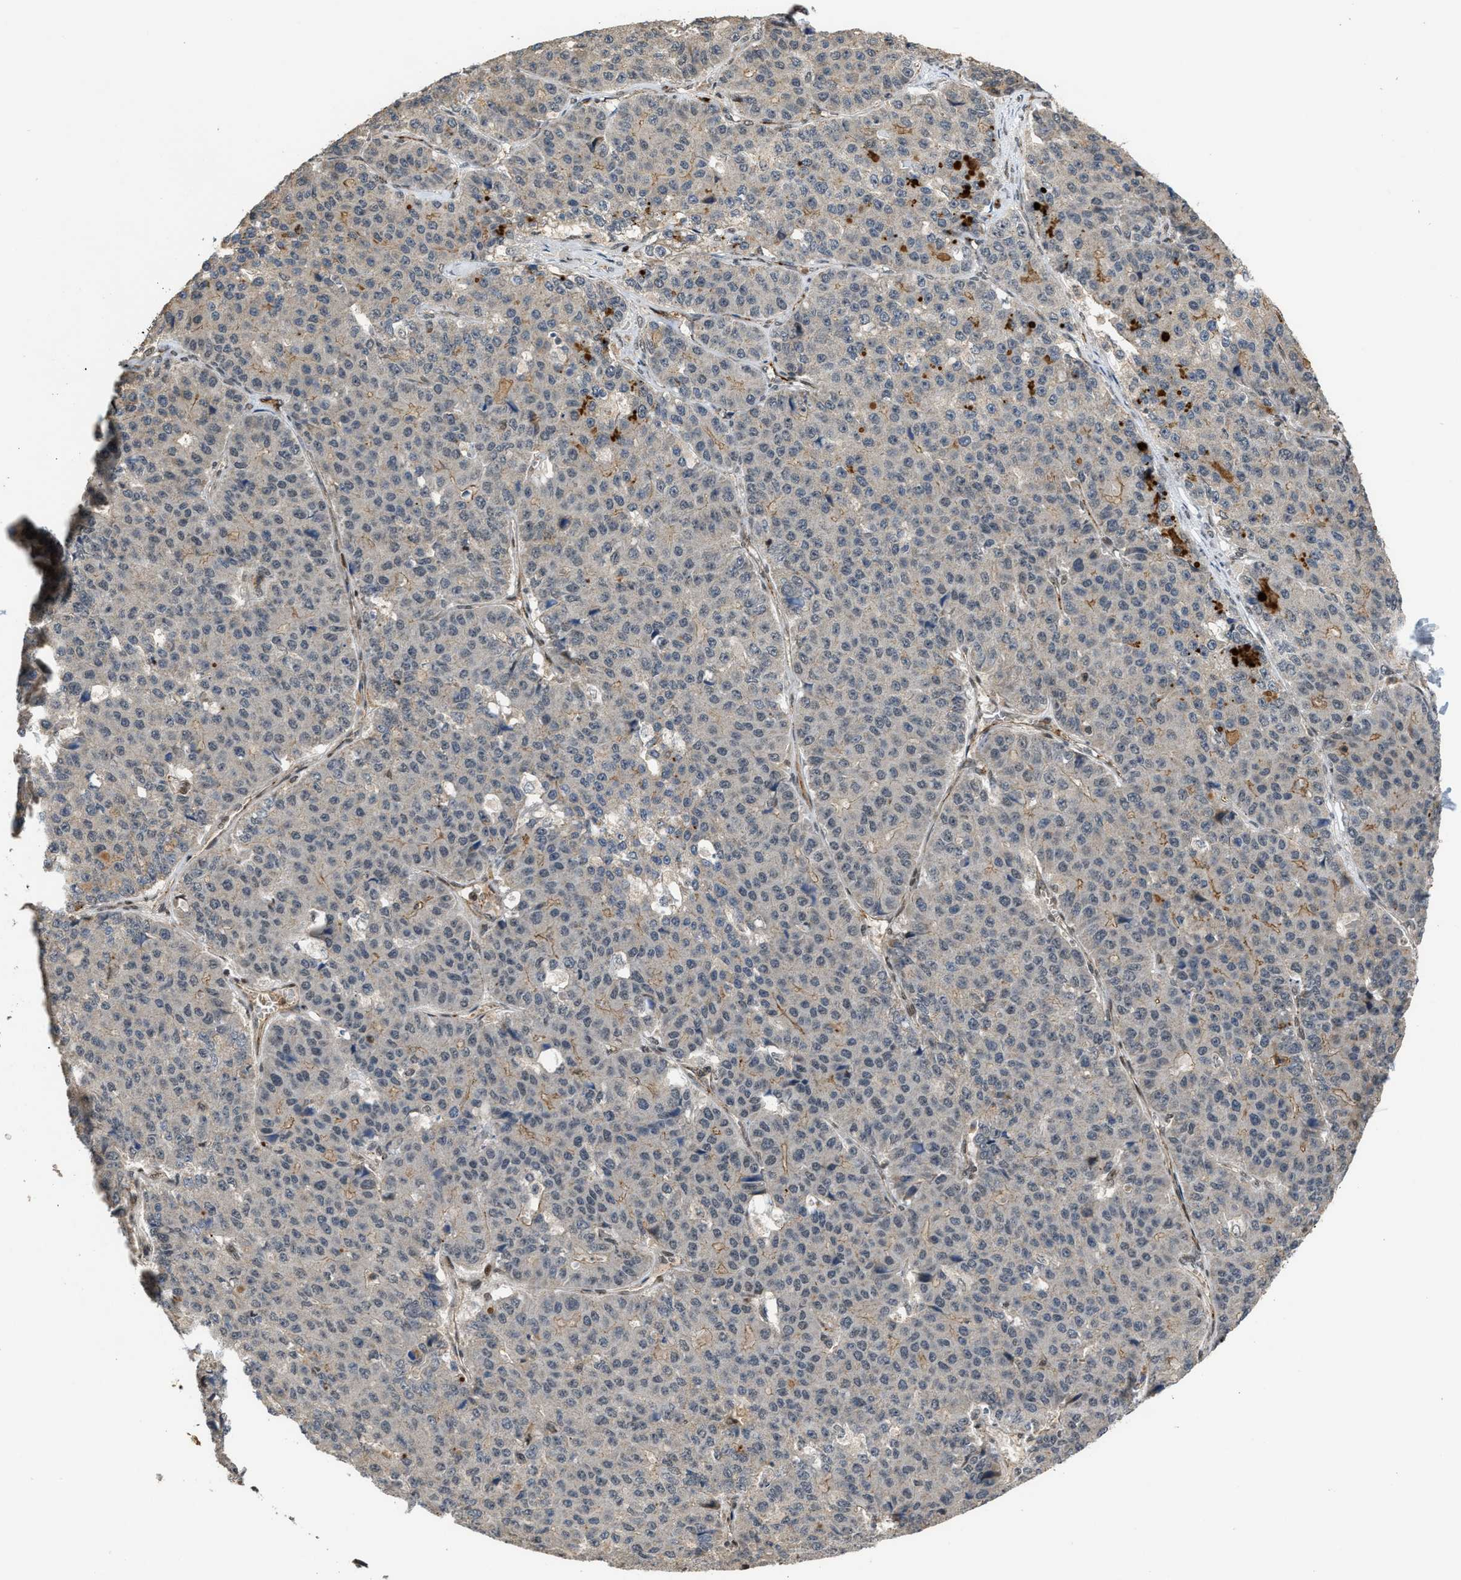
{"staining": {"intensity": "negative", "quantity": "none", "location": "none"}, "tissue": "pancreatic cancer", "cell_type": "Tumor cells", "image_type": "cancer", "snomed": [{"axis": "morphology", "description": "Adenocarcinoma, NOS"}, {"axis": "topography", "description": "Pancreas"}], "caption": "Tumor cells show no significant protein expression in pancreatic cancer (adenocarcinoma).", "gene": "DPF2", "patient": {"sex": "male", "age": 50}}